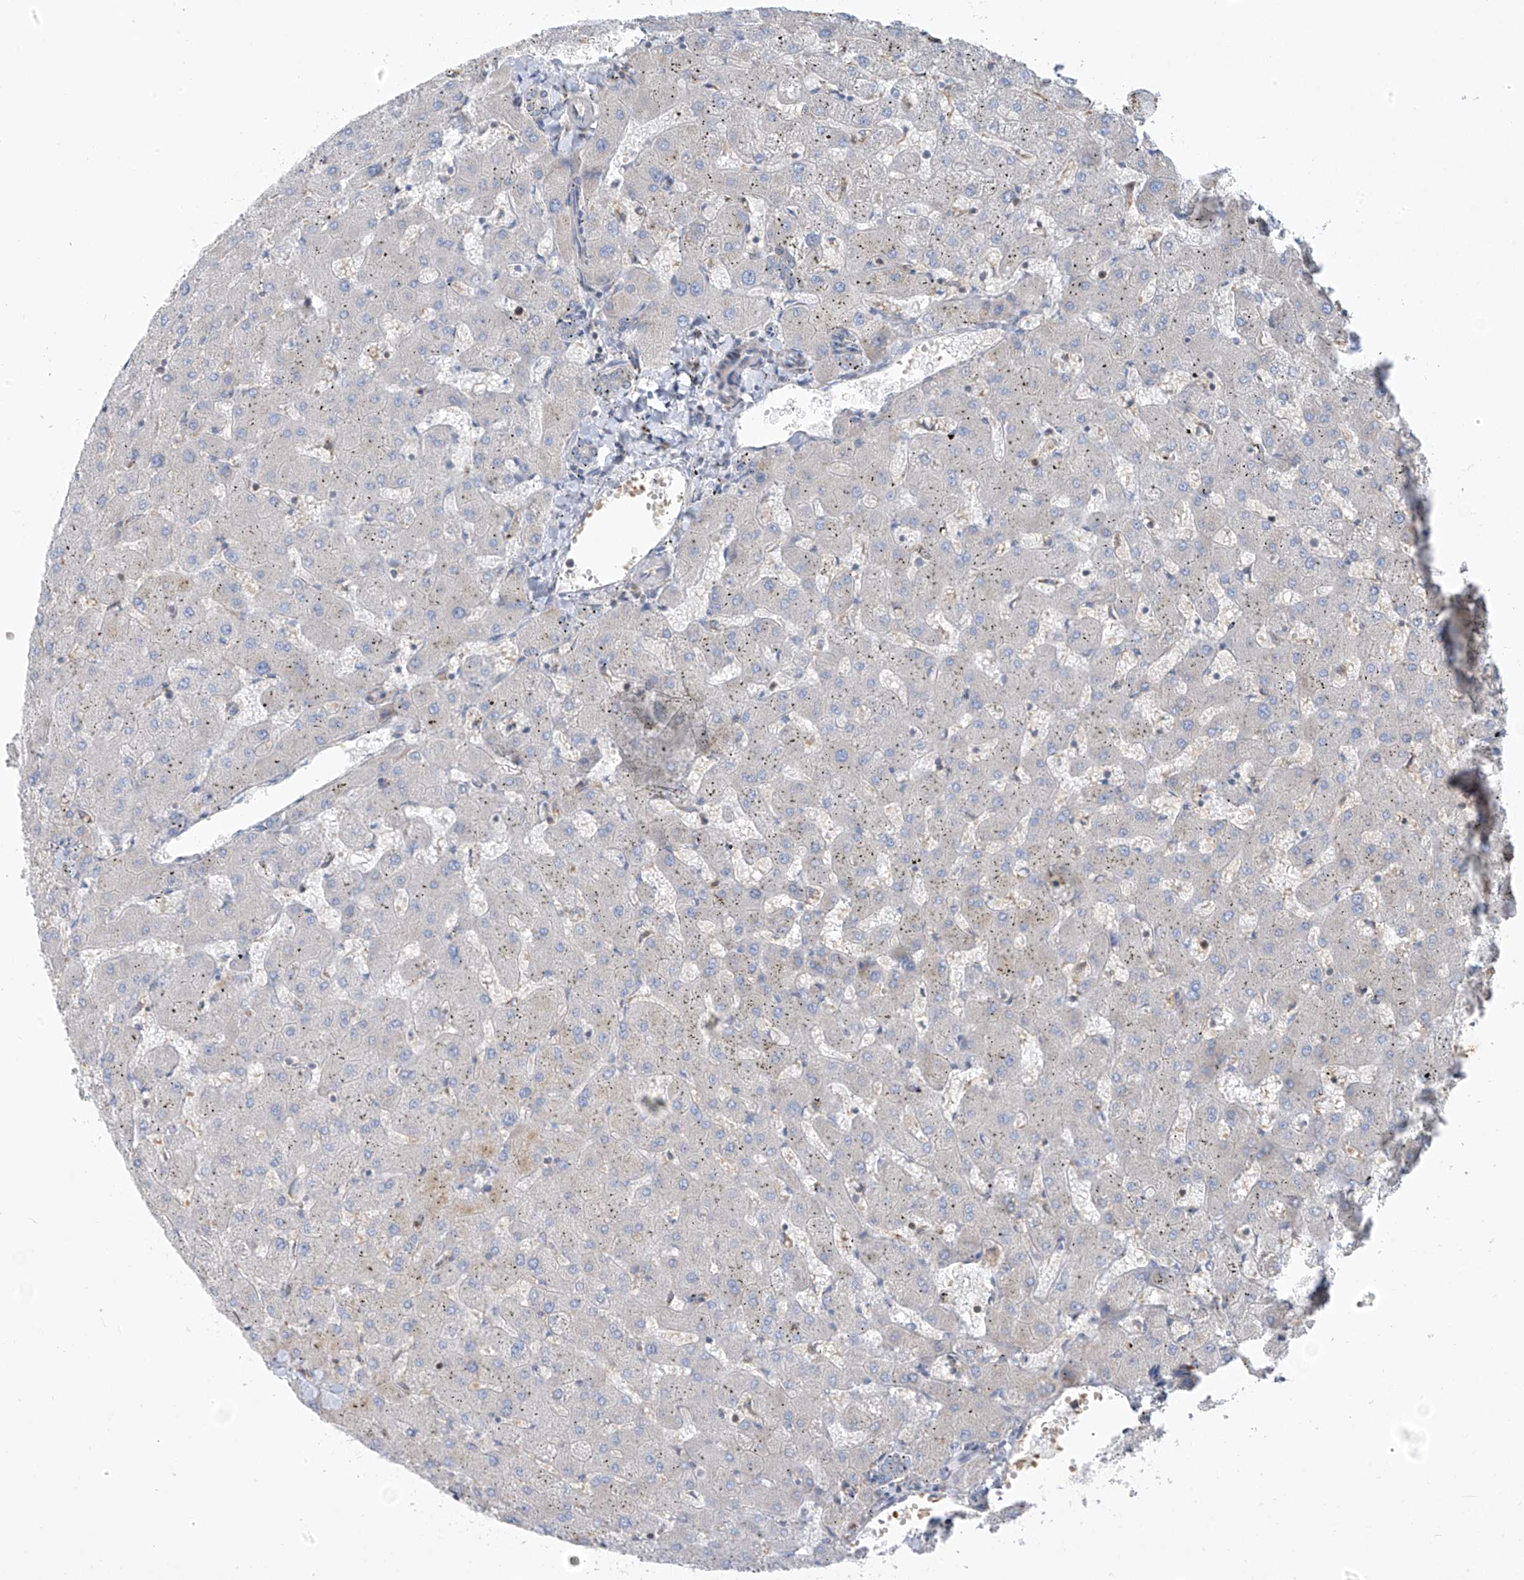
{"staining": {"intensity": "negative", "quantity": "none", "location": "none"}, "tissue": "liver", "cell_type": "Cholangiocytes", "image_type": "normal", "snomed": [{"axis": "morphology", "description": "Normal tissue, NOS"}, {"axis": "topography", "description": "Liver"}], "caption": "DAB immunohistochemical staining of unremarkable liver shows no significant expression in cholangiocytes.", "gene": "EOMES", "patient": {"sex": "female", "age": 63}}